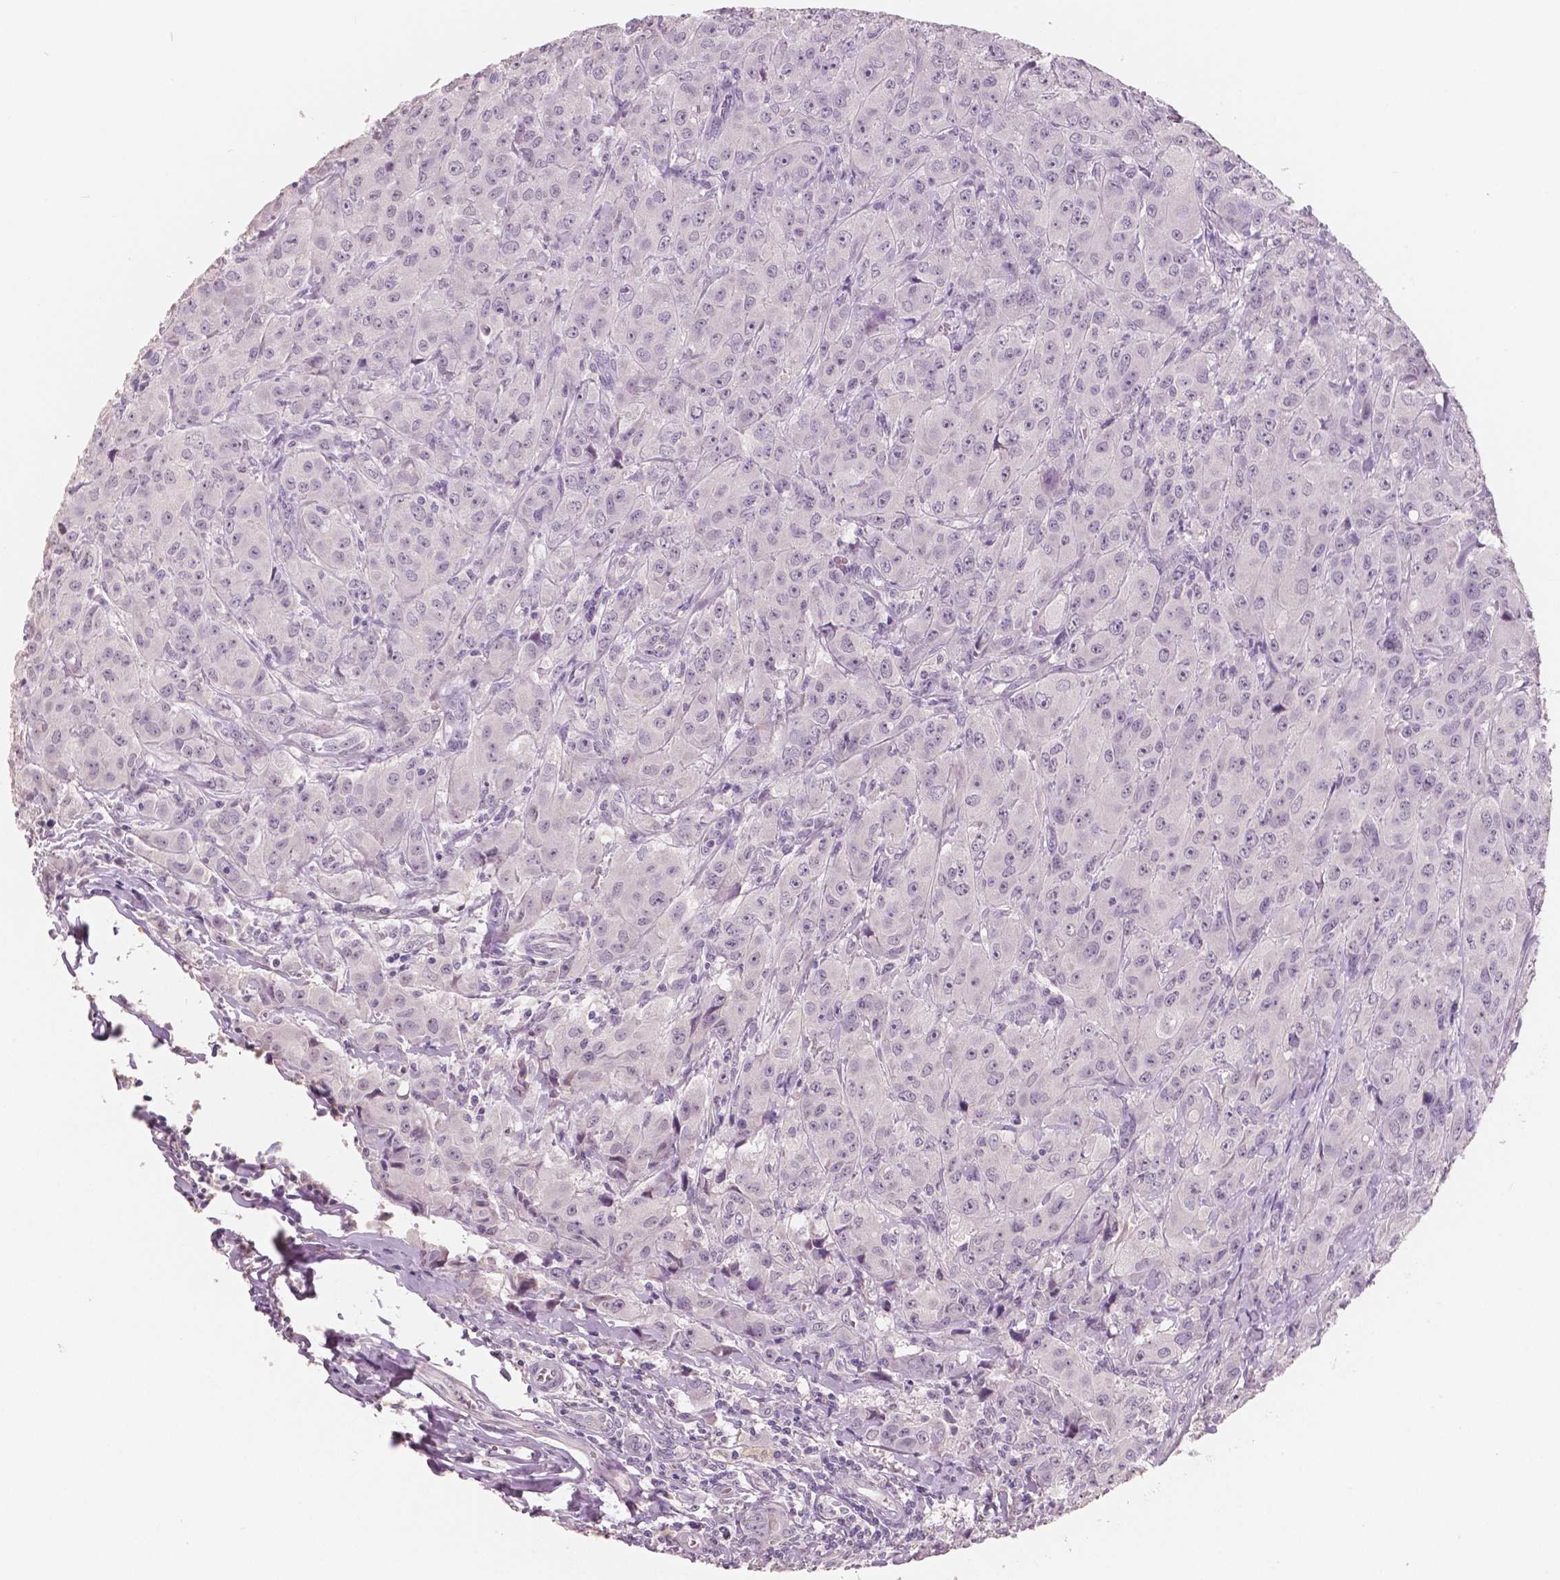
{"staining": {"intensity": "negative", "quantity": "none", "location": "none"}, "tissue": "breast cancer", "cell_type": "Tumor cells", "image_type": "cancer", "snomed": [{"axis": "morphology", "description": "Duct carcinoma"}, {"axis": "topography", "description": "Breast"}], "caption": "Tumor cells are negative for brown protein staining in infiltrating ductal carcinoma (breast).", "gene": "NECAB1", "patient": {"sex": "female", "age": 43}}